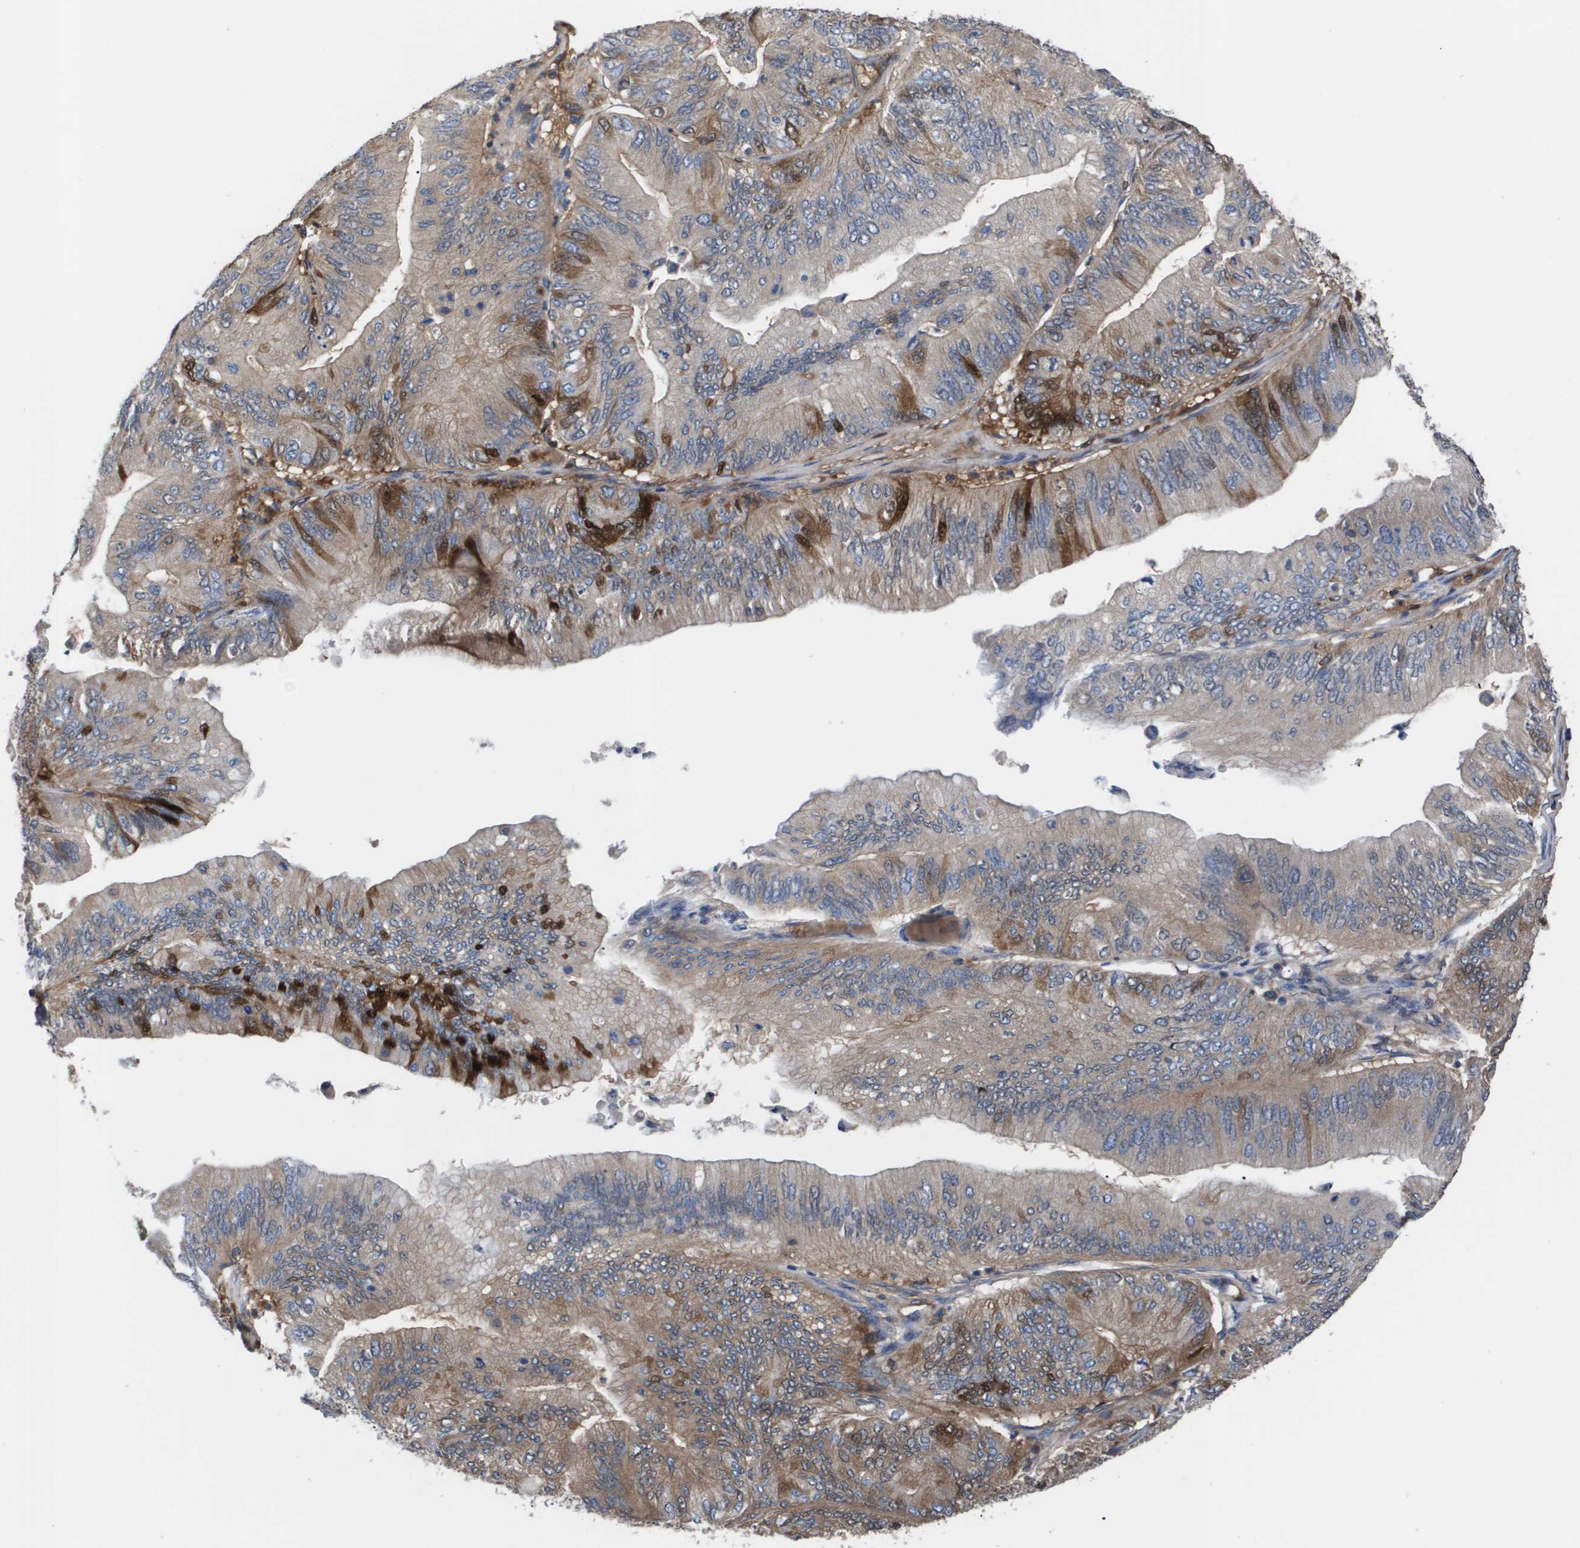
{"staining": {"intensity": "moderate", "quantity": "<25%", "location": "cytoplasmic/membranous"}, "tissue": "ovarian cancer", "cell_type": "Tumor cells", "image_type": "cancer", "snomed": [{"axis": "morphology", "description": "Cystadenocarcinoma, mucinous, NOS"}, {"axis": "topography", "description": "Ovary"}], "caption": "The image shows a brown stain indicating the presence of a protein in the cytoplasmic/membranous of tumor cells in ovarian cancer (mucinous cystadenocarcinoma).", "gene": "SERPINA6", "patient": {"sex": "female", "age": 61}}